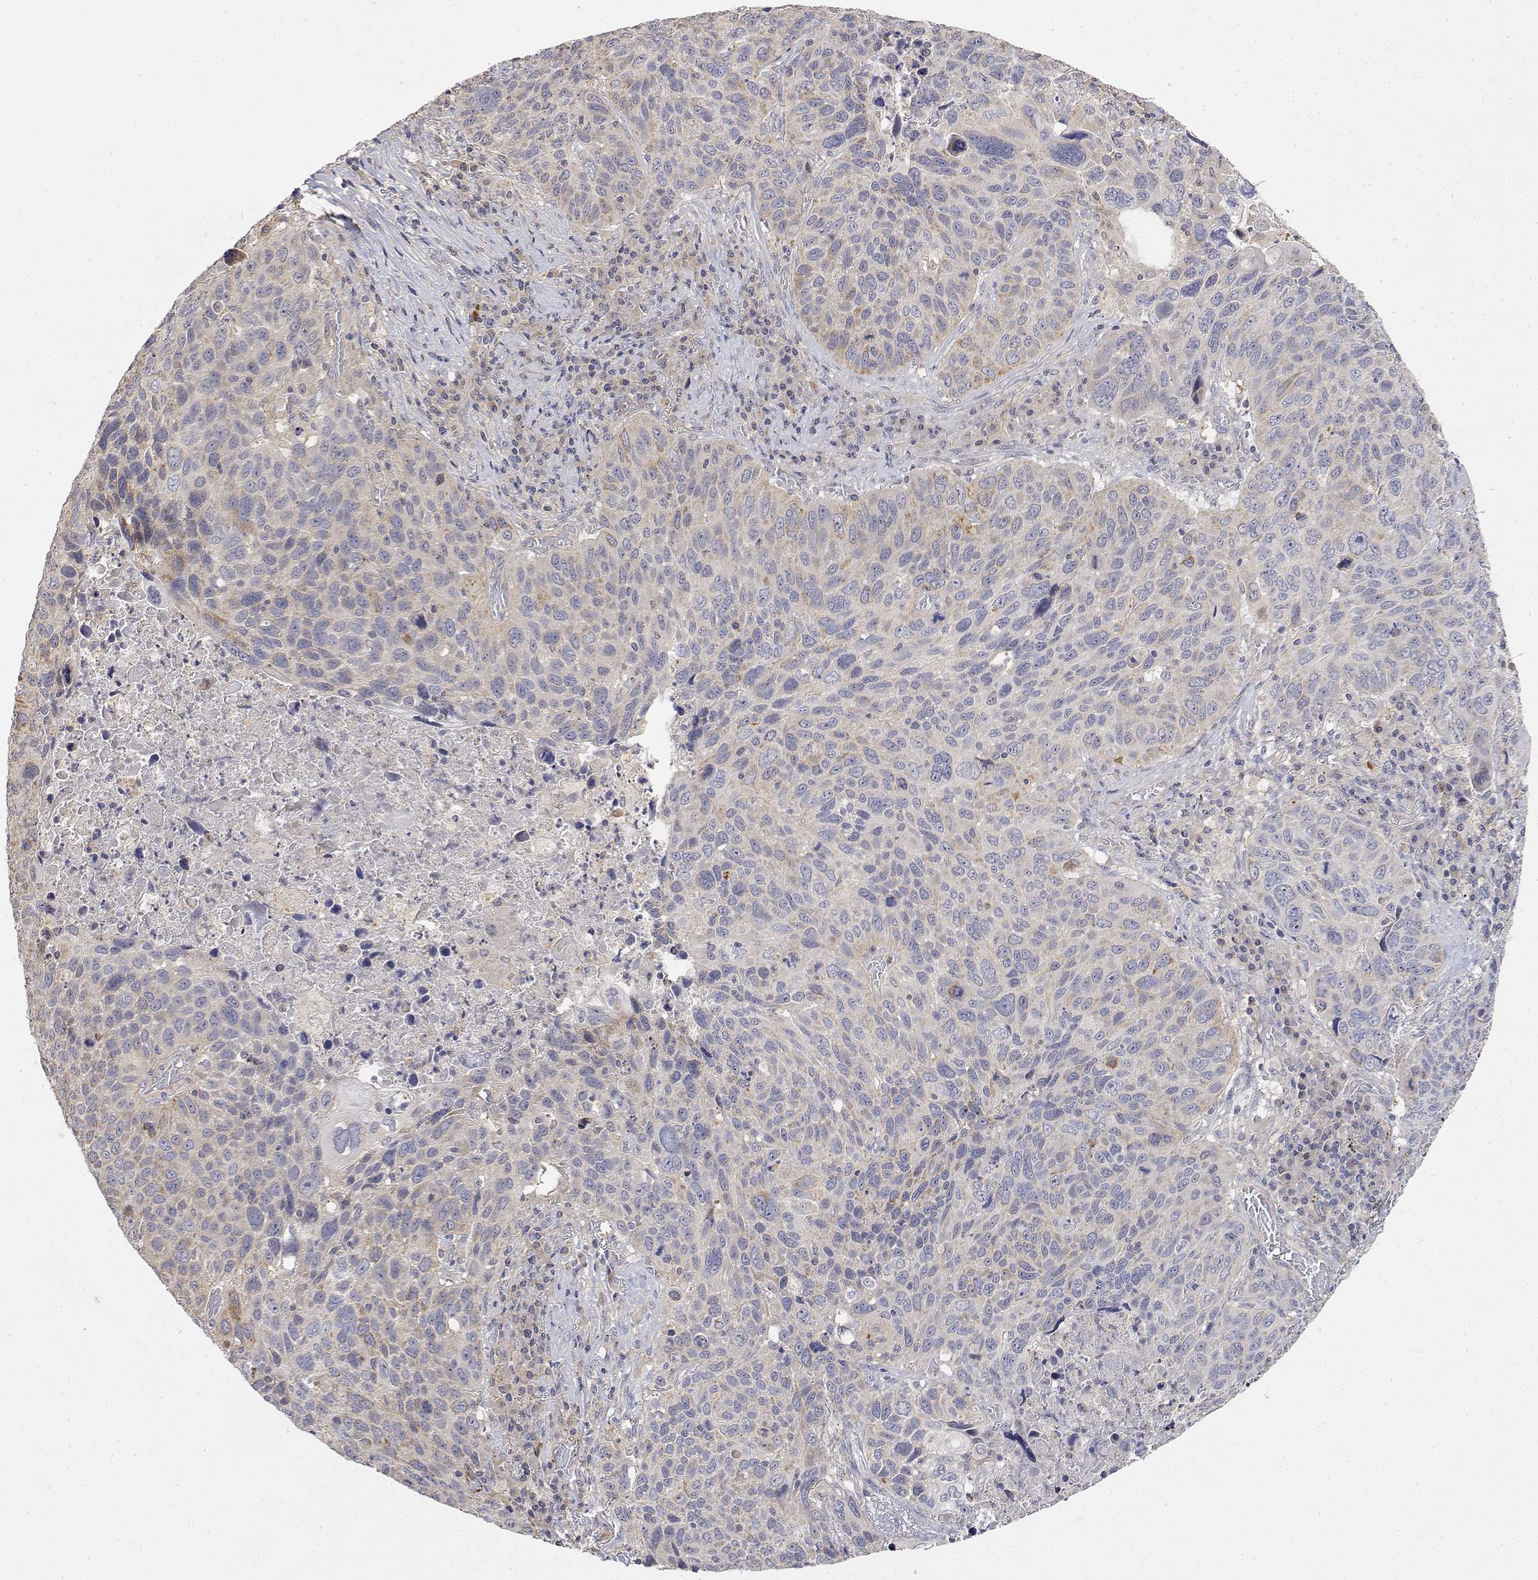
{"staining": {"intensity": "moderate", "quantity": "25%-75%", "location": "cytoplasmic/membranous"}, "tissue": "lung cancer", "cell_type": "Tumor cells", "image_type": "cancer", "snomed": [{"axis": "morphology", "description": "Squamous cell carcinoma, NOS"}, {"axis": "topography", "description": "Lung"}], "caption": "Lung cancer was stained to show a protein in brown. There is medium levels of moderate cytoplasmic/membranous staining in about 25%-75% of tumor cells. The protein is shown in brown color, while the nuclei are stained blue.", "gene": "LONRF3", "patient": {"sex": "male", "age": 68}}